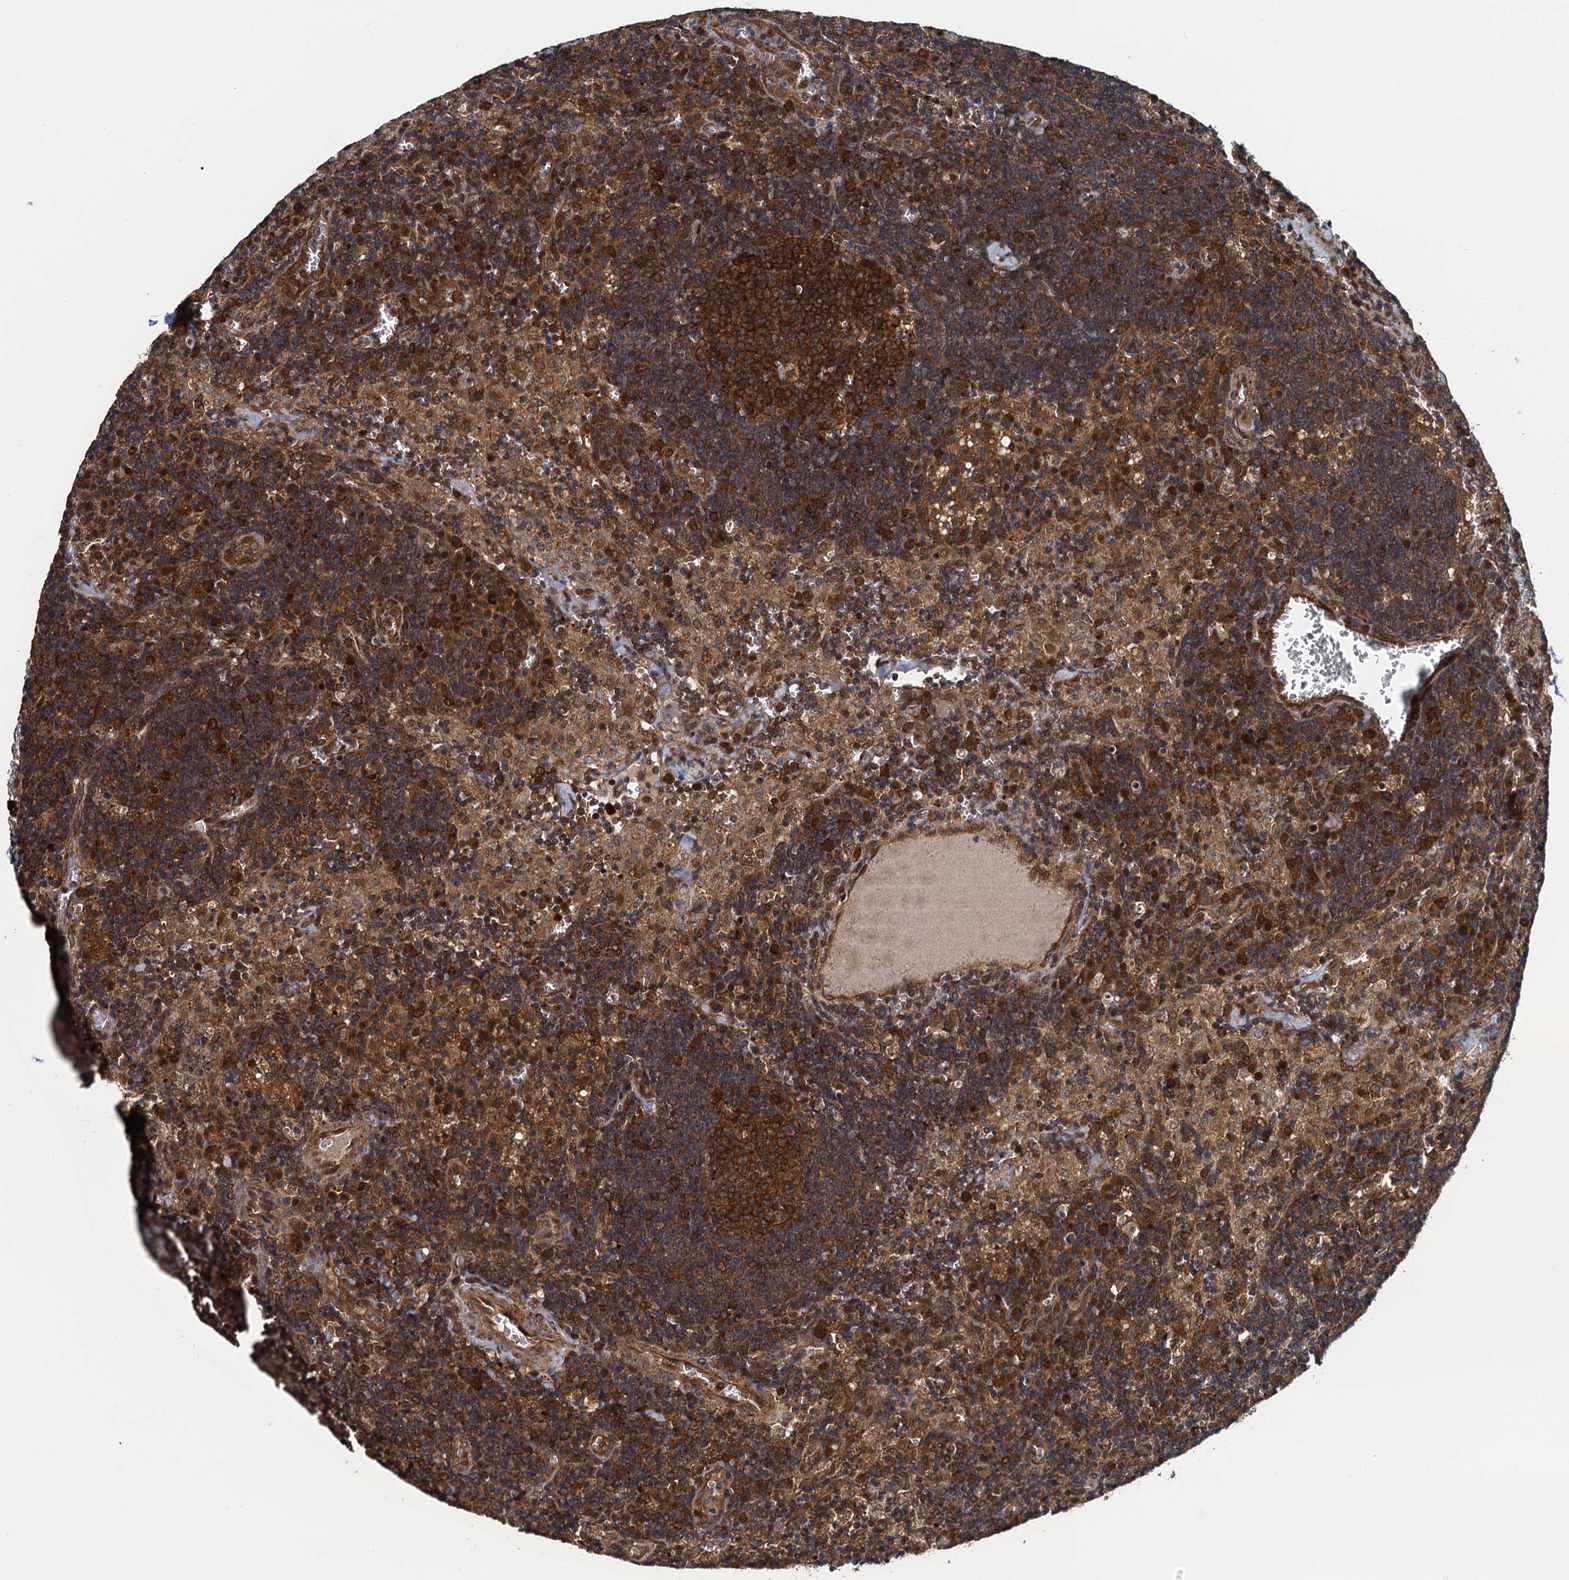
{"staining": {"intensity": "strong", "quantity": ">75%", "location": "cytoplasmic/membranous"}, "tissue": "lymph node", "cell_type": "Germinal center cells", "image_type": "normal", "snomed": [{"axis": "morphology", "description": "Normal tissue, NOS"}, {"axis": "topography", "description": "Lymph node"}], "caption": "A photomicrograph of lymph node stained for a protein demonstrates strong cytoplasmic/membranous brown staining in germinal center cells. The staining was performed using DAB (3,3'-diaminobenzidine), with brown indicating positive protein expression. Nuclei are stained blue with hematoxylin.", "gene": "AAGAB", "patient": {"sex": "male", "age": 58}}